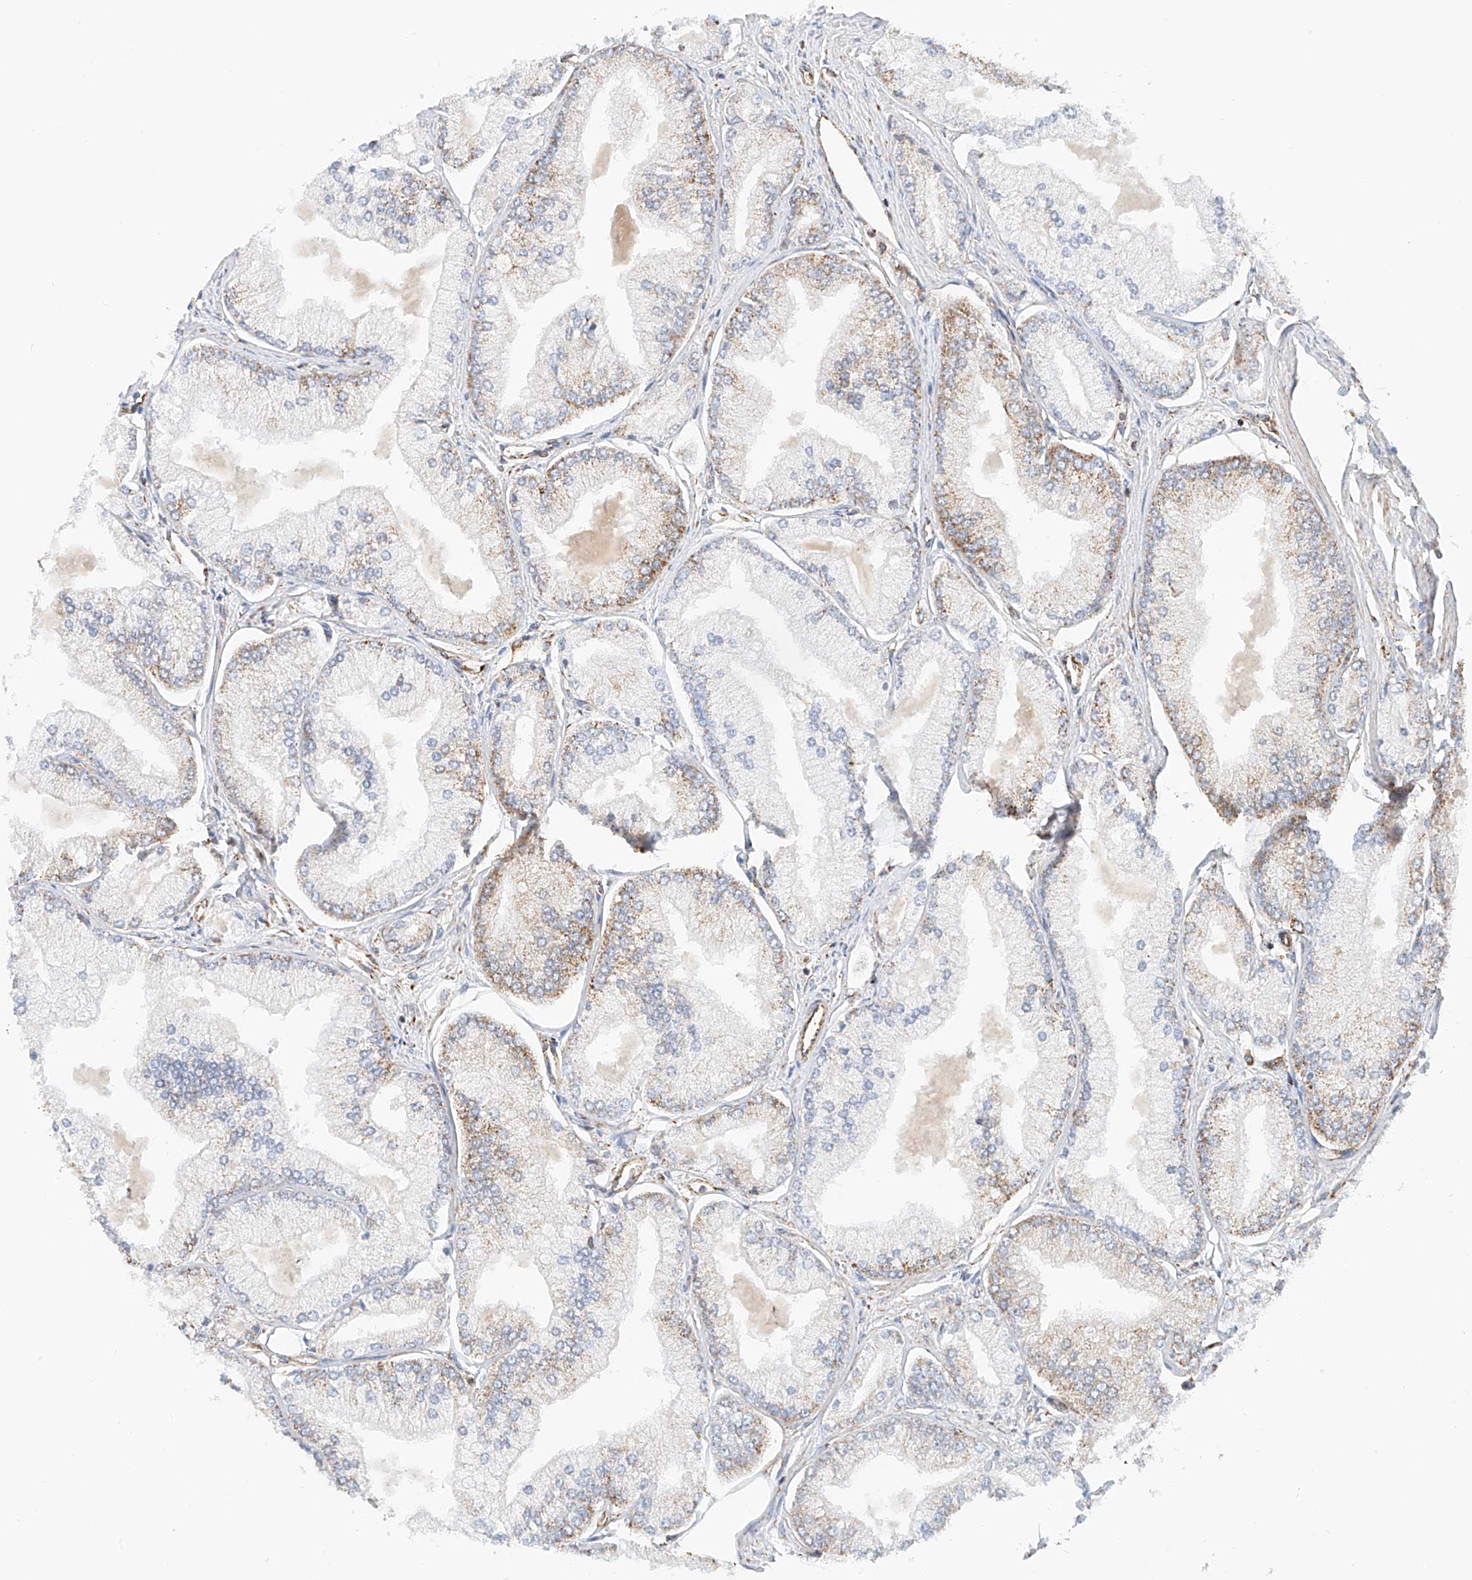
{"staining": {"intensity": "moderate", "quantity": "<25%", "location": "cytoplasmic/membranous"}, "tissue": "prostate cancer", "cell_type": "Tumor cells", "image_type": "cancer", "snomed": [{"axis": "morphology", "description": "Adenocarcinoma, Low grade"}, {"axis": "topography", "description": "Prostate"}], "caption": "A brown stain highlights moderate cytoplasmic/membranous expression of a protein in human prostate adenocarcinoma (low-grade) tumor cells.", "gene": "NDUFV3", "patient": {"sex": "male", "age": 52}}